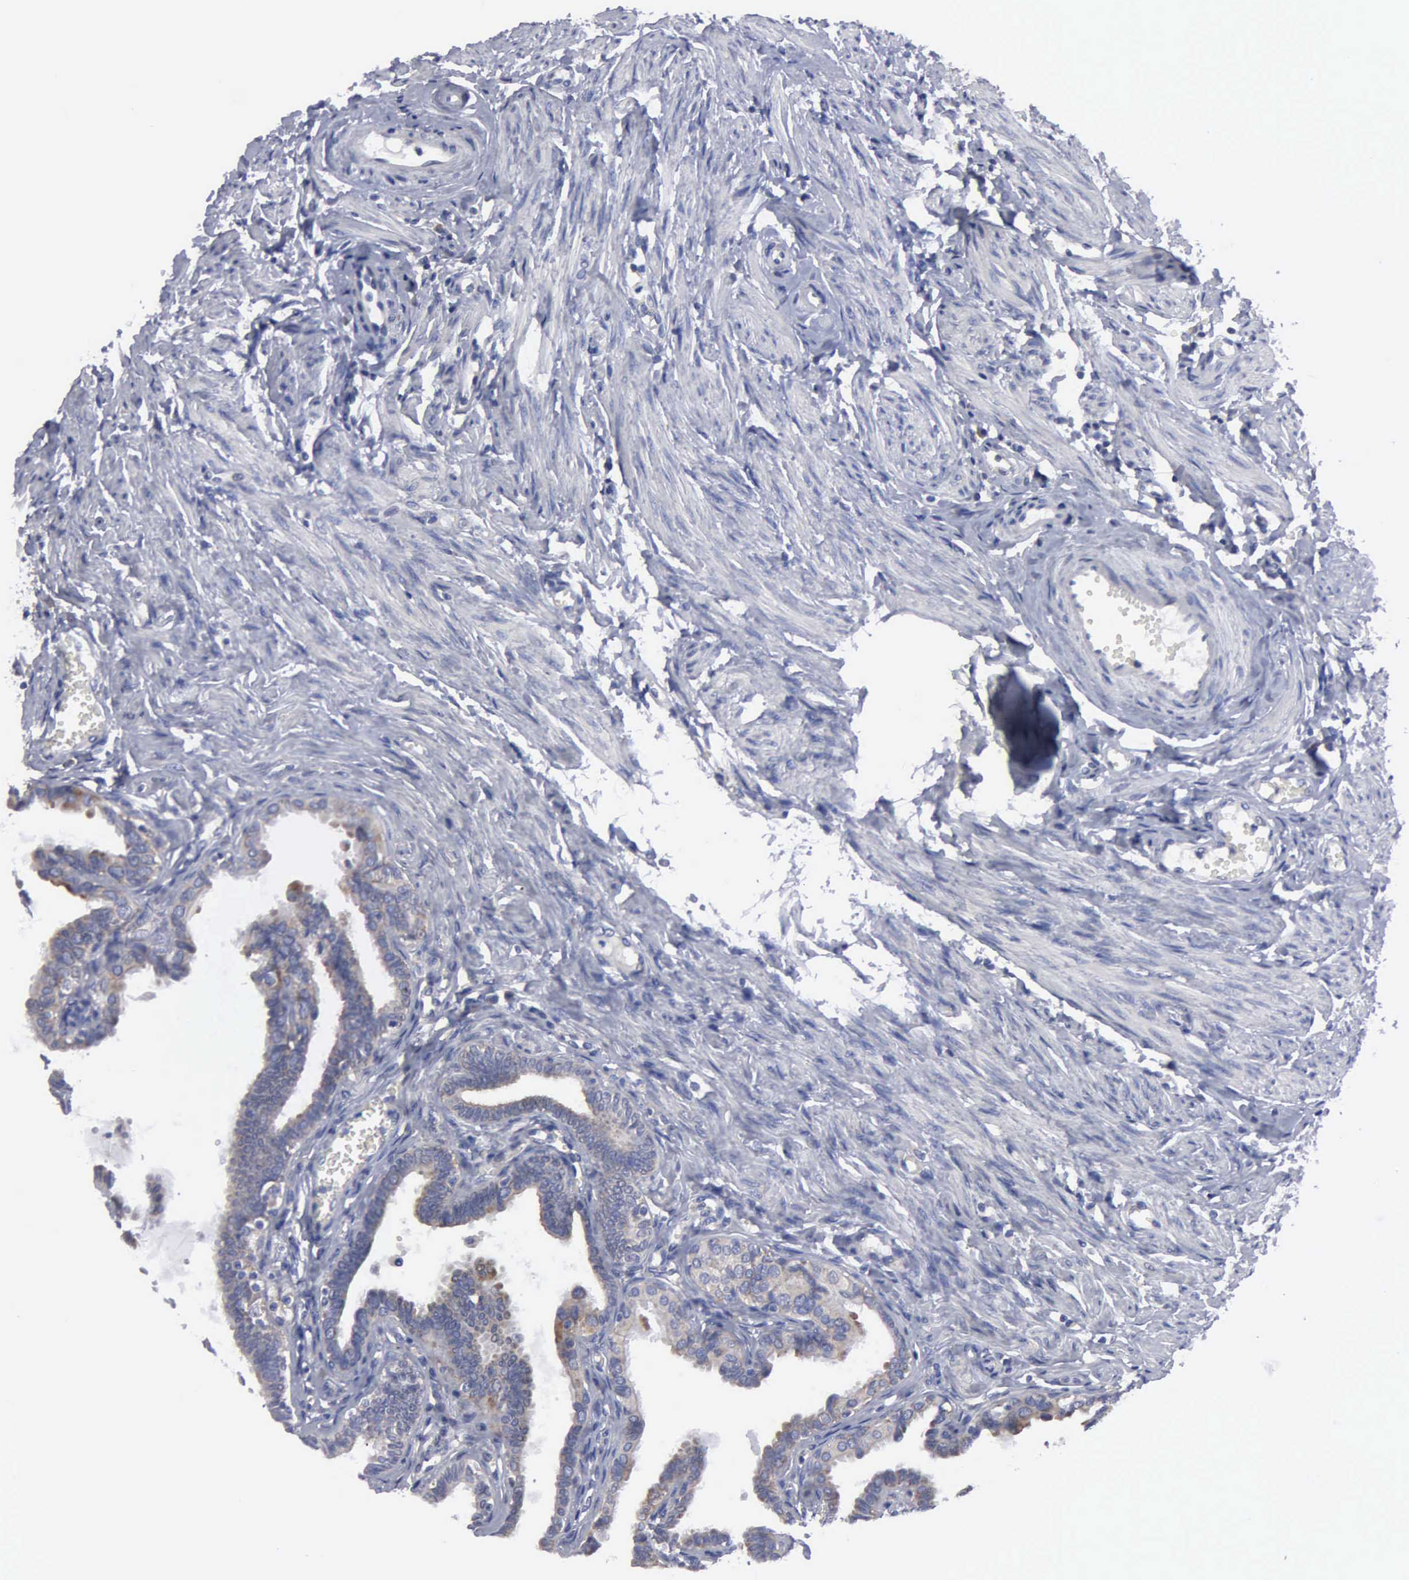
{"staining": {"intensity": "negative", "quantity": "none", "location": "none"}, "tissue": "fallopian tube", "cell_type": "Glandular cells", "image_type": "normal", "snomed": [{"axis": "morphology", "description": "Normal tissue, NOS"}, {"axis": "topography", "description": "Fallopian tube"}], "caption": "This is an IHC image of normal fallopian tube. There is no expression in glandular cells.", "gene": "TXLNG", "patient": {"sex": "female", "age": 67}}